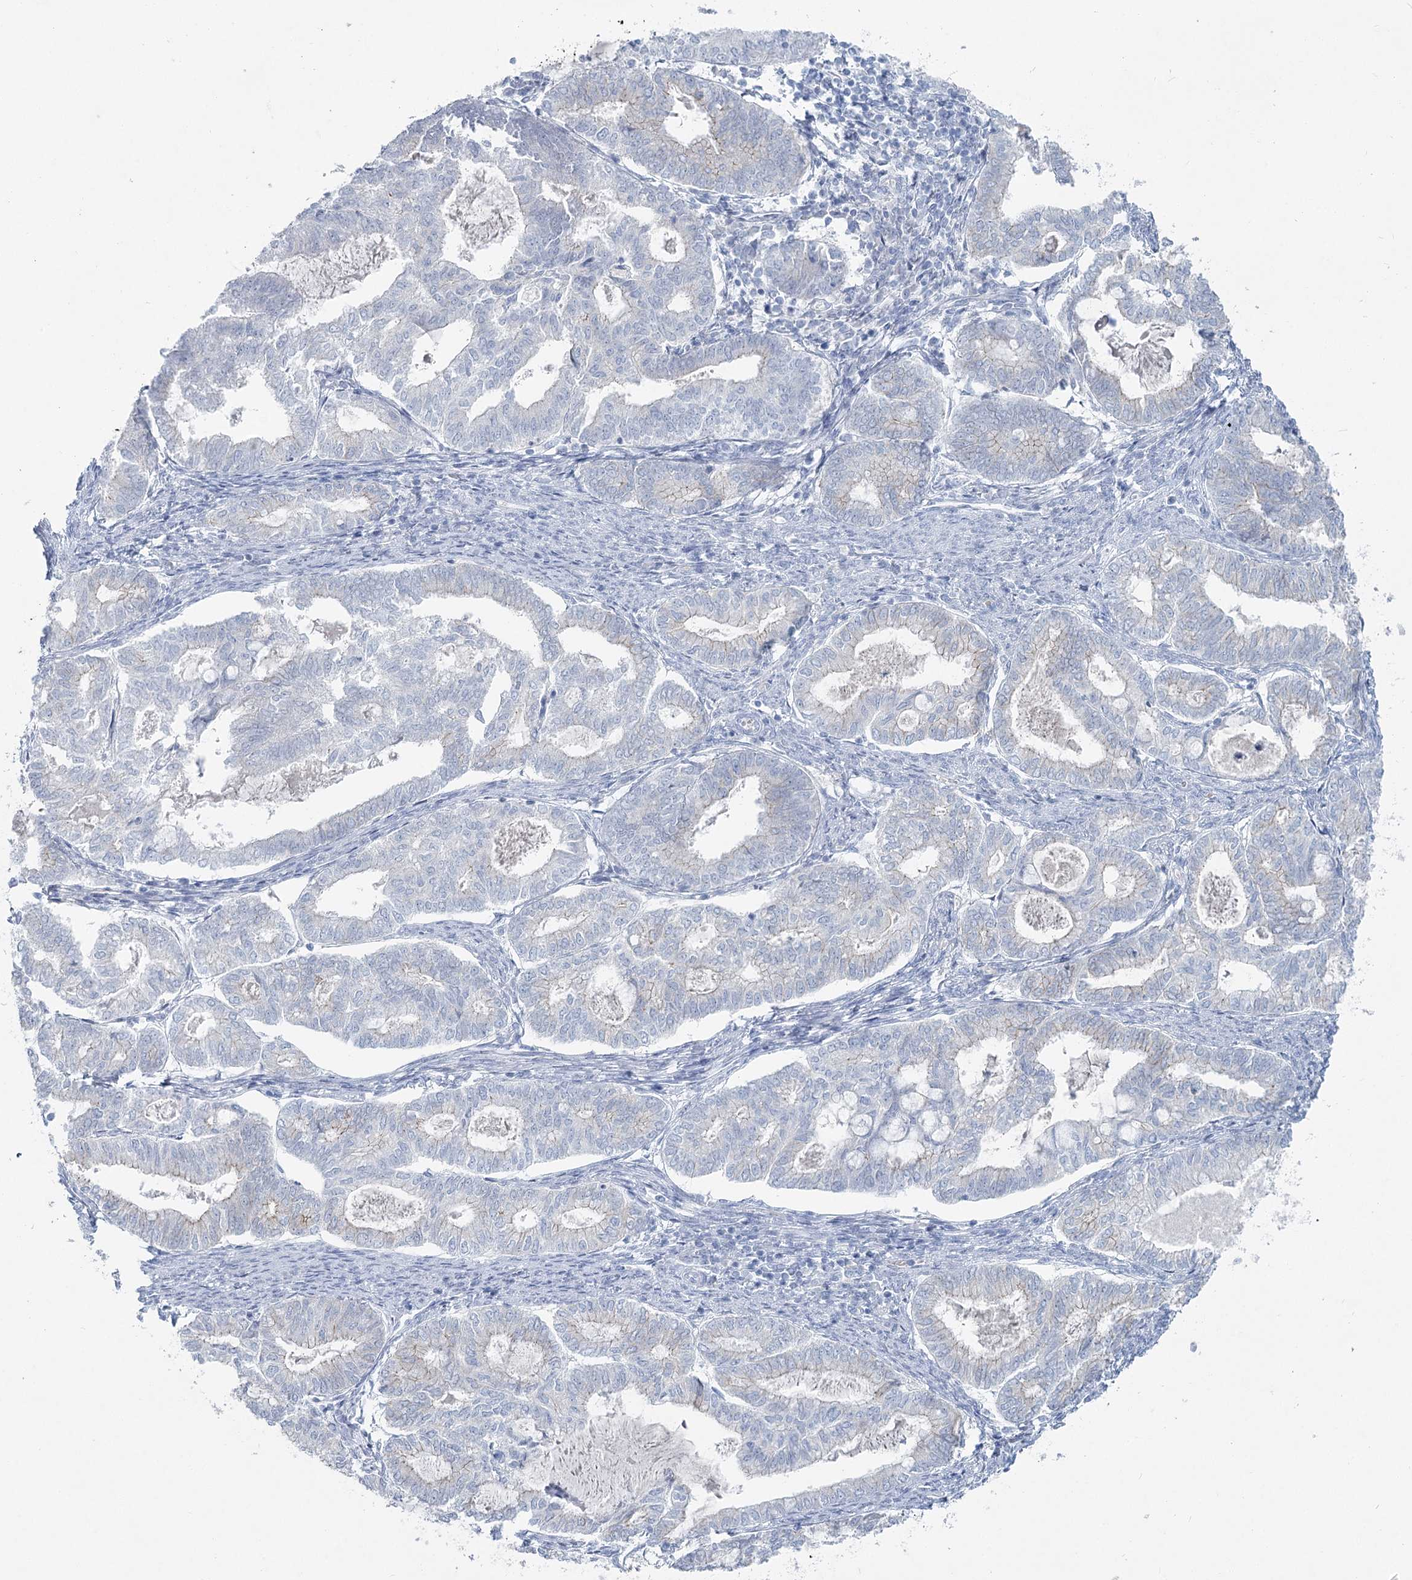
{"staining": {"intensity": "negative", "quantity": "none", "location": "none"}, "tissue": "endometrial cancer", "cell_type": "Tumor cells", "image_type": "cancer", "snomed": [{"axis": "morphology", "description": "Adenocarcinoma, NOS"}, {"axis": "topography", "description": "Endometrium"}], "caption": "A photomicrograph of human endometrial cancer is negative for staining in tumor cells.", "gene": "IFIT5", "patient": {"sex": "female", "age": 79}}